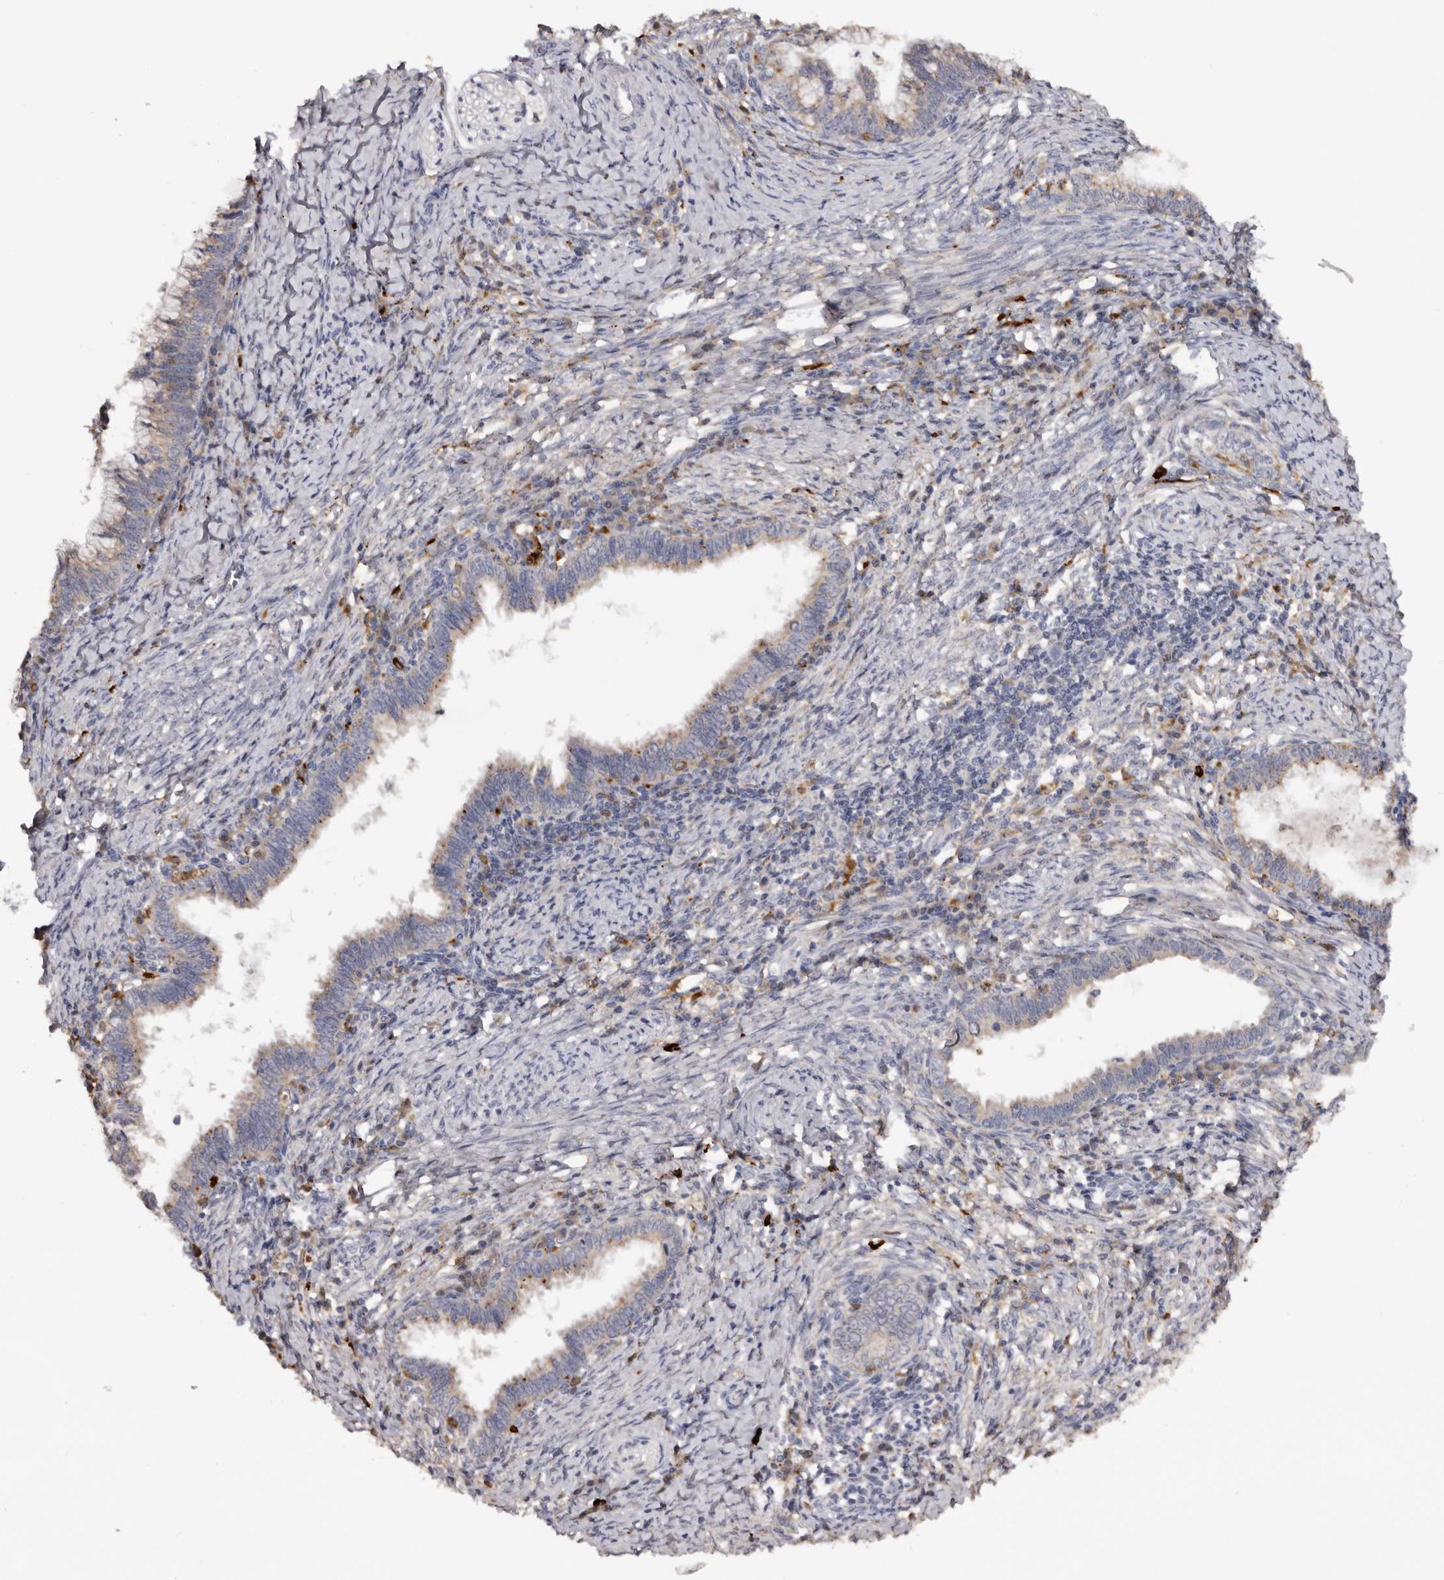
{"staining": {"intensity": "moderate", "quantity": "<25%", "location": "cytoplasmic/membranous"}, "tissue": "cervical cancer", "cell_type": "Tumor cells", "image_type": "cancer", "snomed": [{"axis": "morphology", "description": "Adenocarcinoma, NOS"}, {"axis": "topography", "description": "Cervix"}], "caption": "Immunohistochemical staining of human cervical cancer shows moderate cytoplasmic/membranous protein staining in approximately <25% of tumor cells. (DAB (3,3'-diaminobenzidine) = brown stain, brightfield microscopy at high magnification).", "gene": "DAP", "patient": {"sex": "female", "age": 36}}